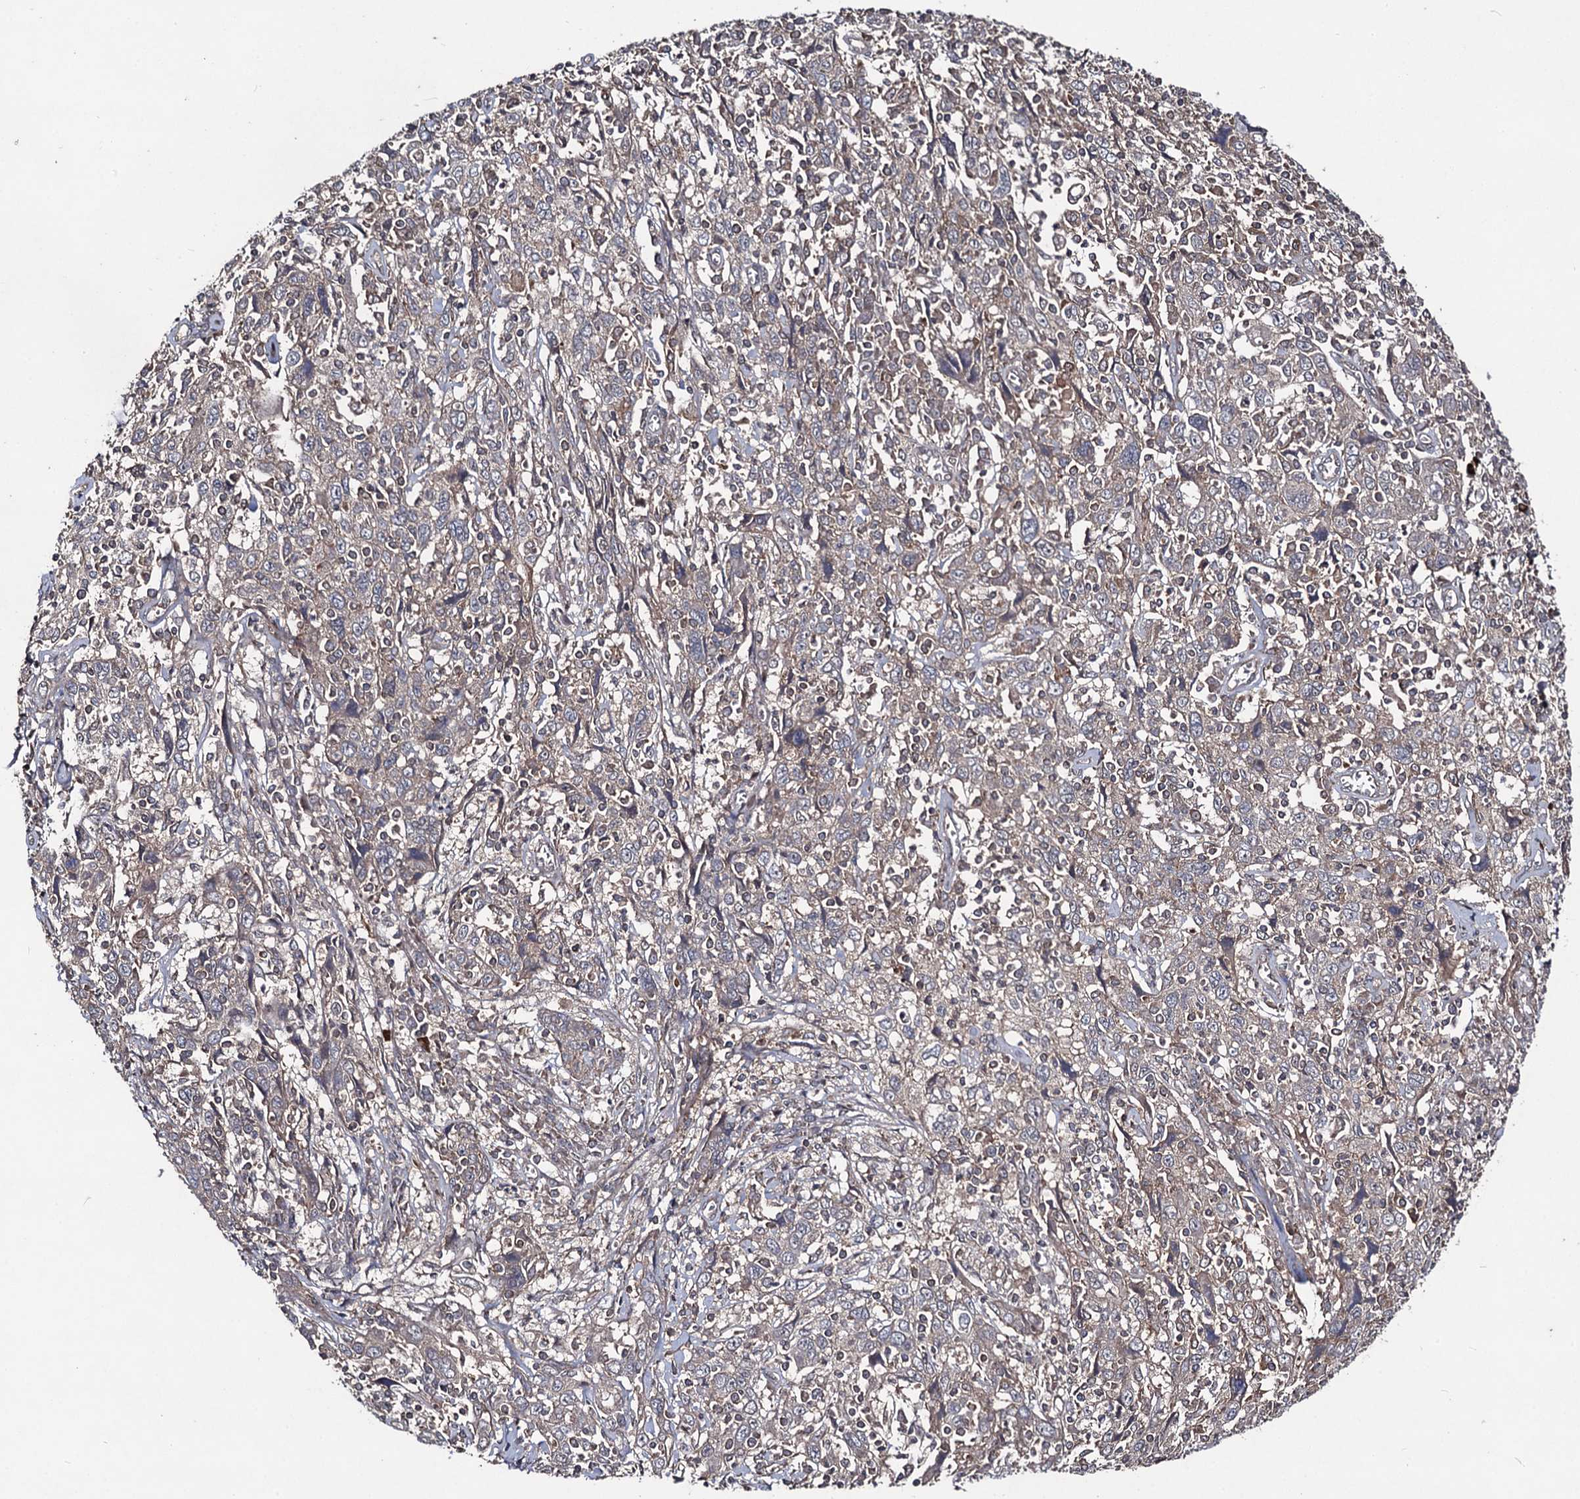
{"staining": {"intensity": "weak", "quantity": "25%-75%", "location": "cytoplasmic/membranous"}, "tissue": "cervical cancer", "cell_type": "Tumor cells", "image_type": "cancer", "snomed": [{"axis": "morphology", "description": "Squamous cell carcinoma, NOS"}, {"axis": "topography", "description": "Cervix"}], "caption": "Protein analysis of cervical squamous cell carcinoma tissue displays weak cytoplasmic/membranous positivity in approximately 25%-75% of tumor cells. (DAB (3,3'-diaminobenzidine) = brown stain, brightfield microscopy at high magnification).", "gene": "KXD1", "patient": {"sex": "female", "age": 46}}